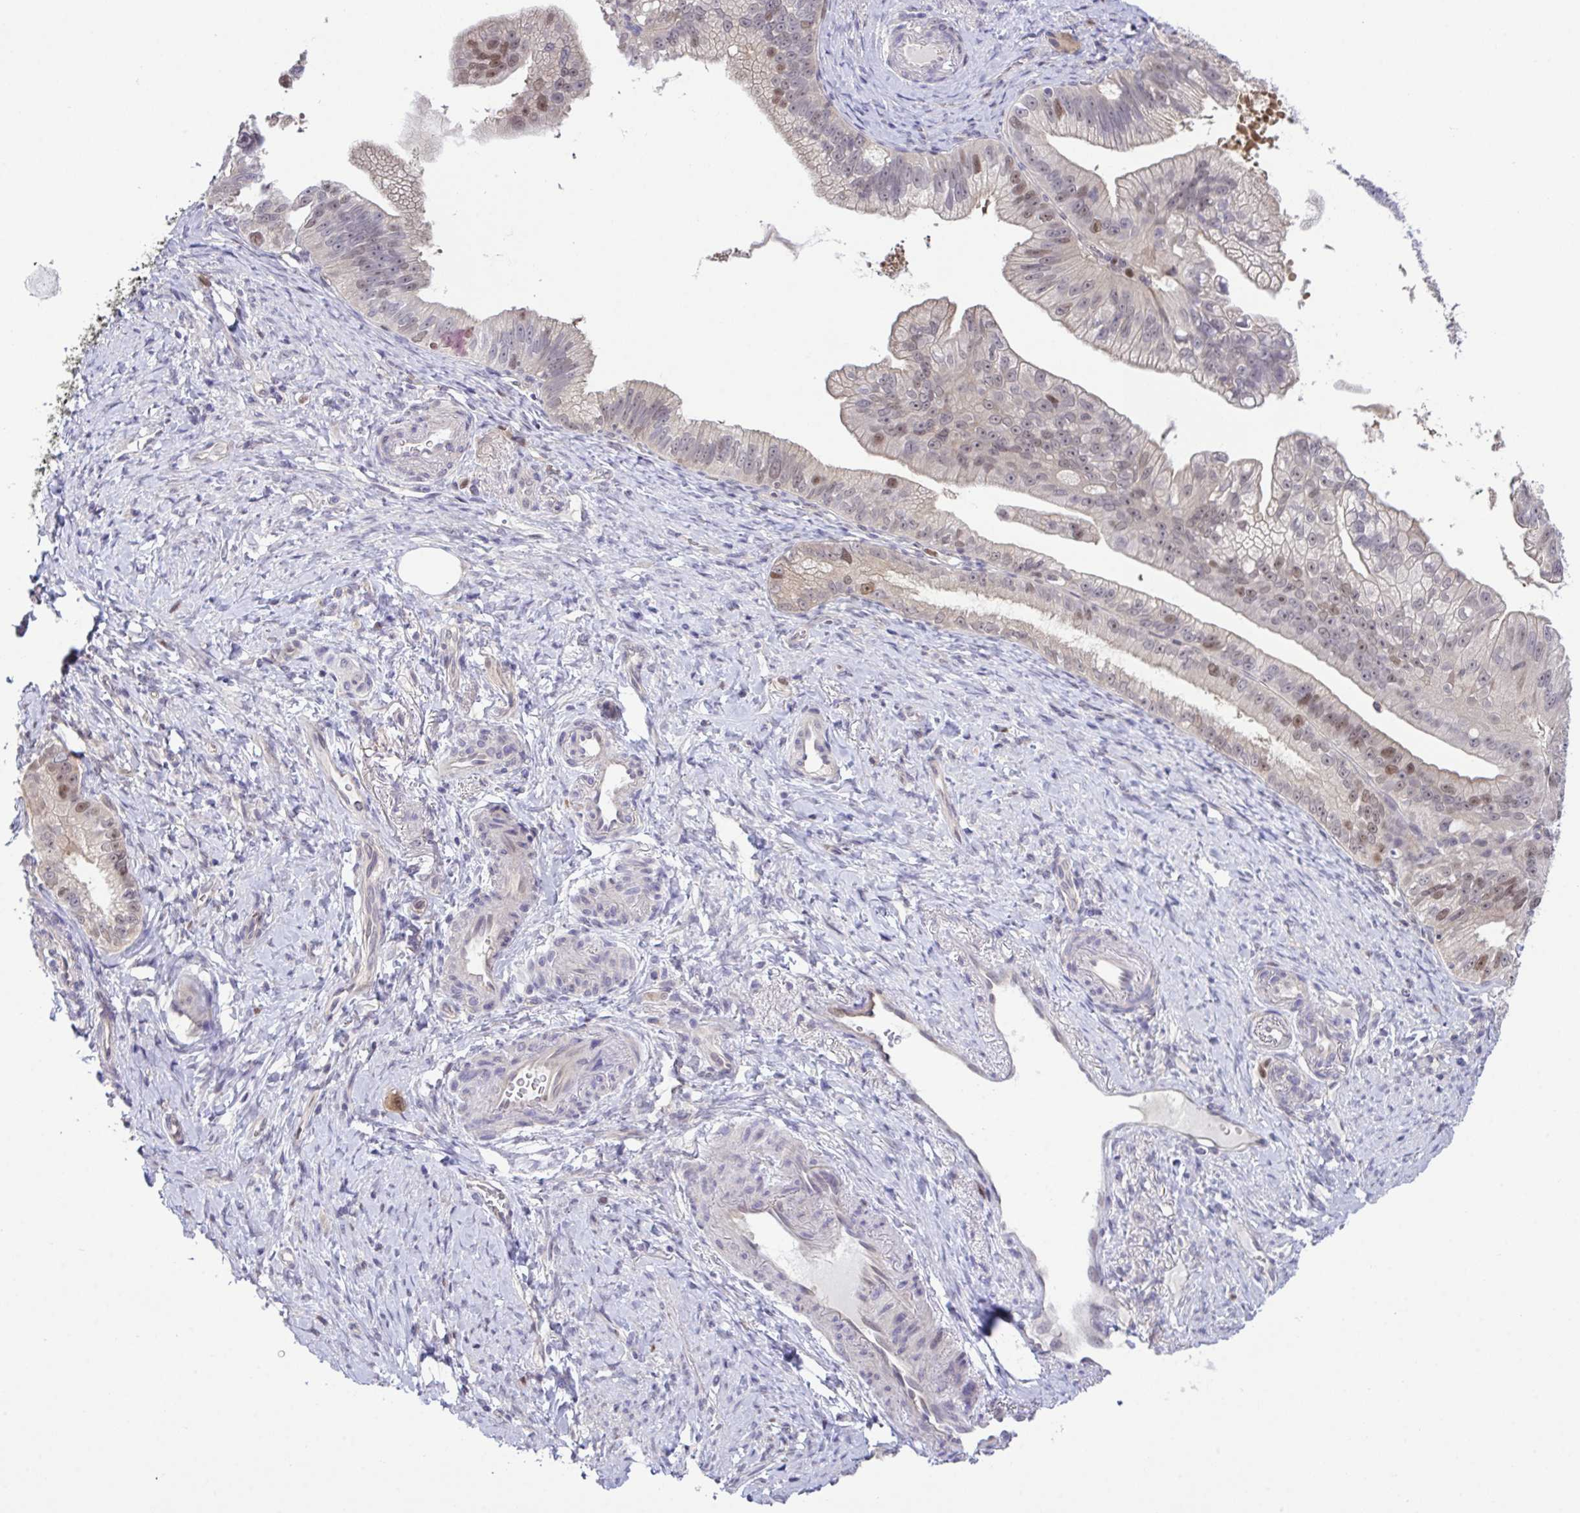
{"staining": {"intensity": "moderate", "quantity": "<25%", "location": "nuclear"}, "tissue": "pancreatic cancer", "cell_type": "Tumor cells", "image_type": "cancer", "snomed": [{"axis": "morphology", "description": "Adenocarcinoma, NOS"}, {"axis": "topography", "description": "Pancreas"}], "caption": "Moderate nuclear positivity for a protein is seen in about <25% of tumor cells of adenocarcinoma (pancreatic) using IHC.", "gene": "ZNF444", "patient": {"sex": "male", "age": 70}}